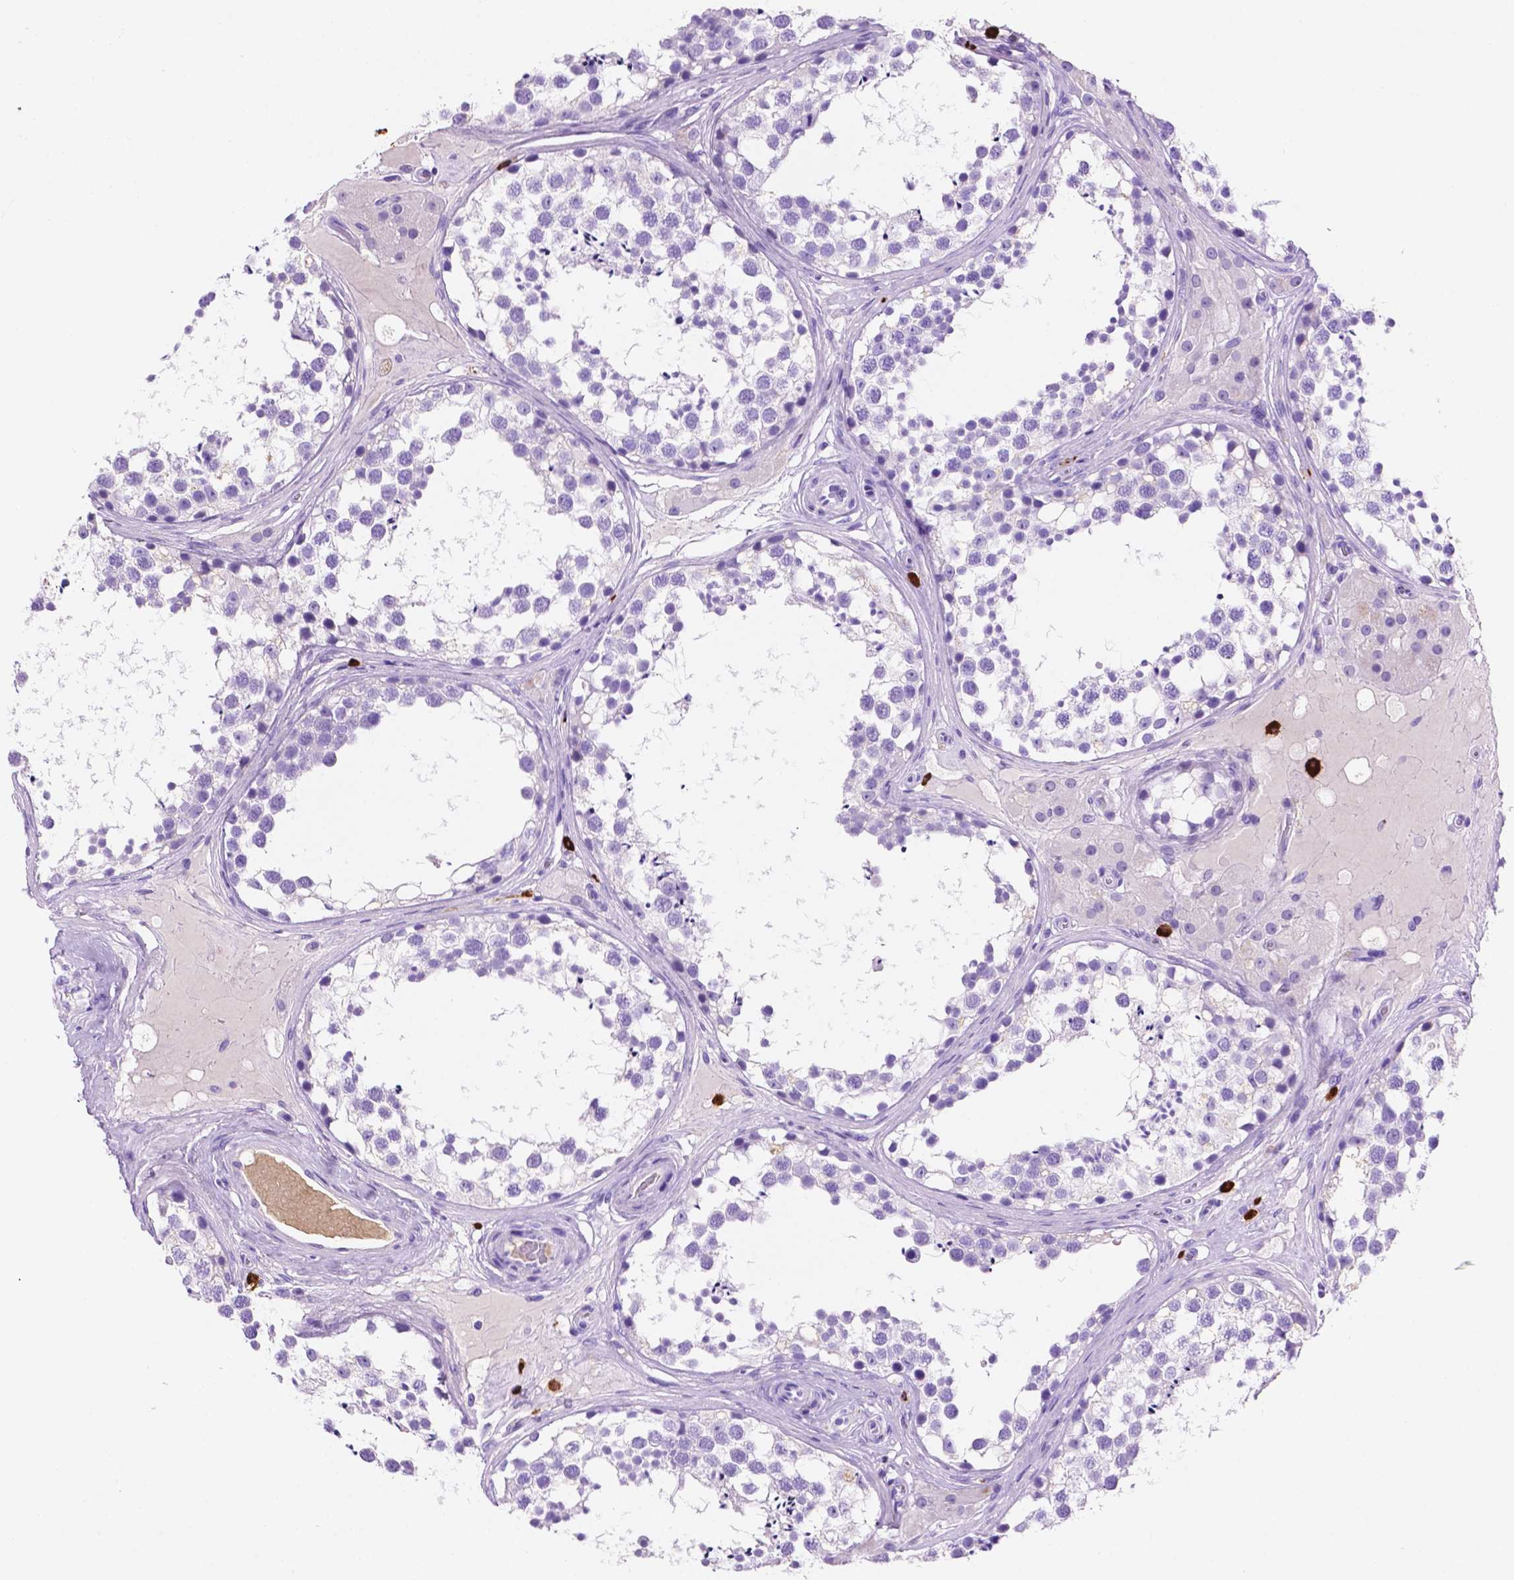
{"staining": {"intensity": "negative", "quantity": "none", "location": "none"}, "tissue": "testis", "cell_type": "Cells in seminiferous ducts", "image_type": "normal", "snomed": [{"axis": "morphology", "description": "Normal tissue, NOS"}, {"axis": "morphology", "description": "Seminoma, NOS"}, {"axis": "topography", "description": "Testis"}], "caption": "A high-resolution histopathology image shows IHC staining of benign testis, which exhibits no significant staining in cells in seminiferous ducts.", "gene": "FOXB2", "patient": {"sex": "male", "age": 65}}